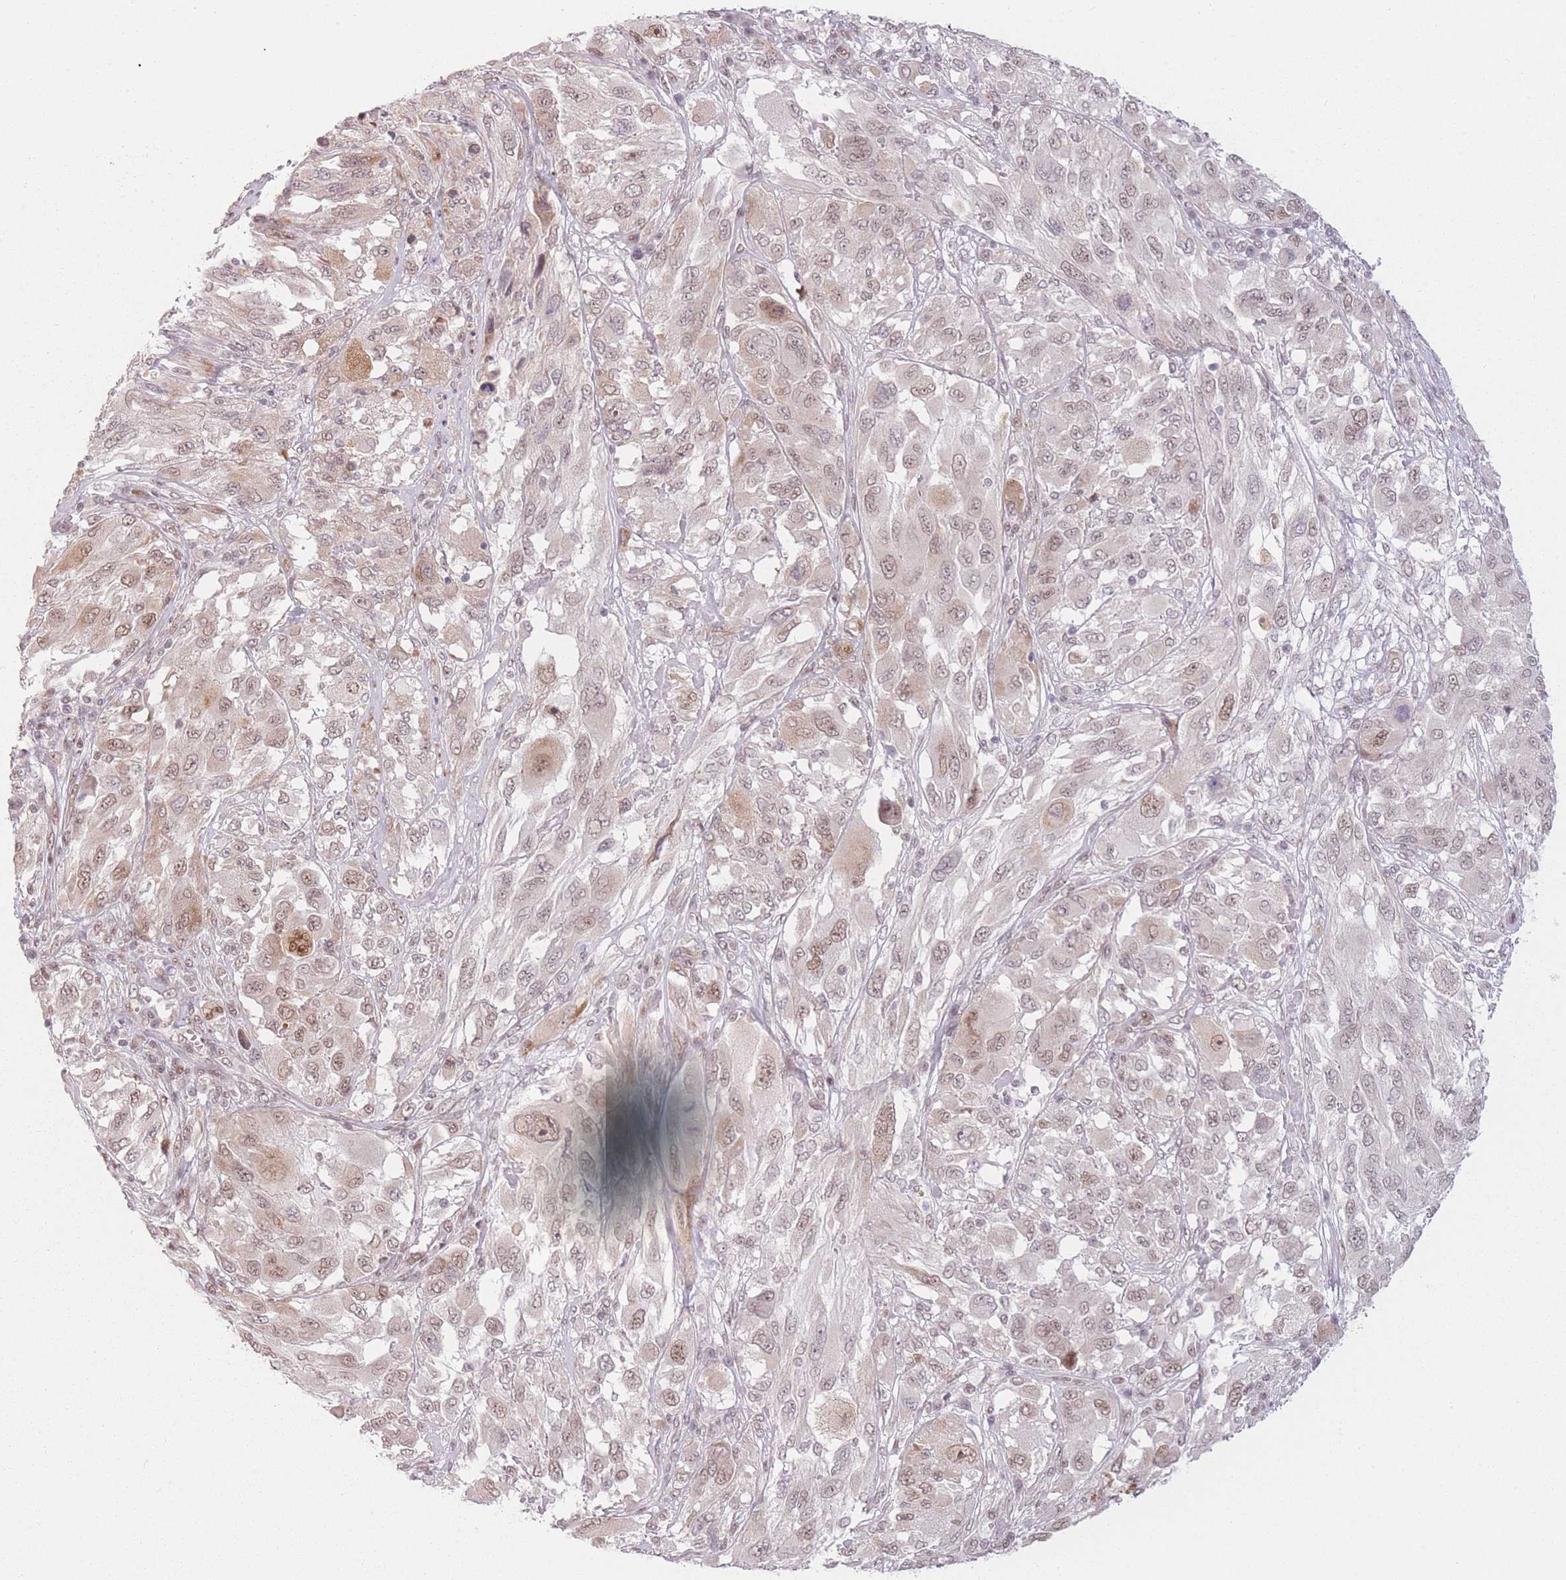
{"staining": {"intensity": "moderate", "quantity": ">75%", "location": "cytoplasmic/membranous,nuclear"}, "tissue": "melanoma", "cell_type": "Tumor cells", "image_type": "cancer", "snomed": [{"axis": "morphology", "description": "Malignant melanoma, NOS"}, {"axis": "topography", "description": "Skin"}], "caption": "Melanoma stained with DAB IHC exhibits medium levels of moderate cytoplasmic/membranous and nuclear expression in about >75% of tumor cells.", "gene": "SUPT6H", "patient": {"sex": "female", "age": 91}}